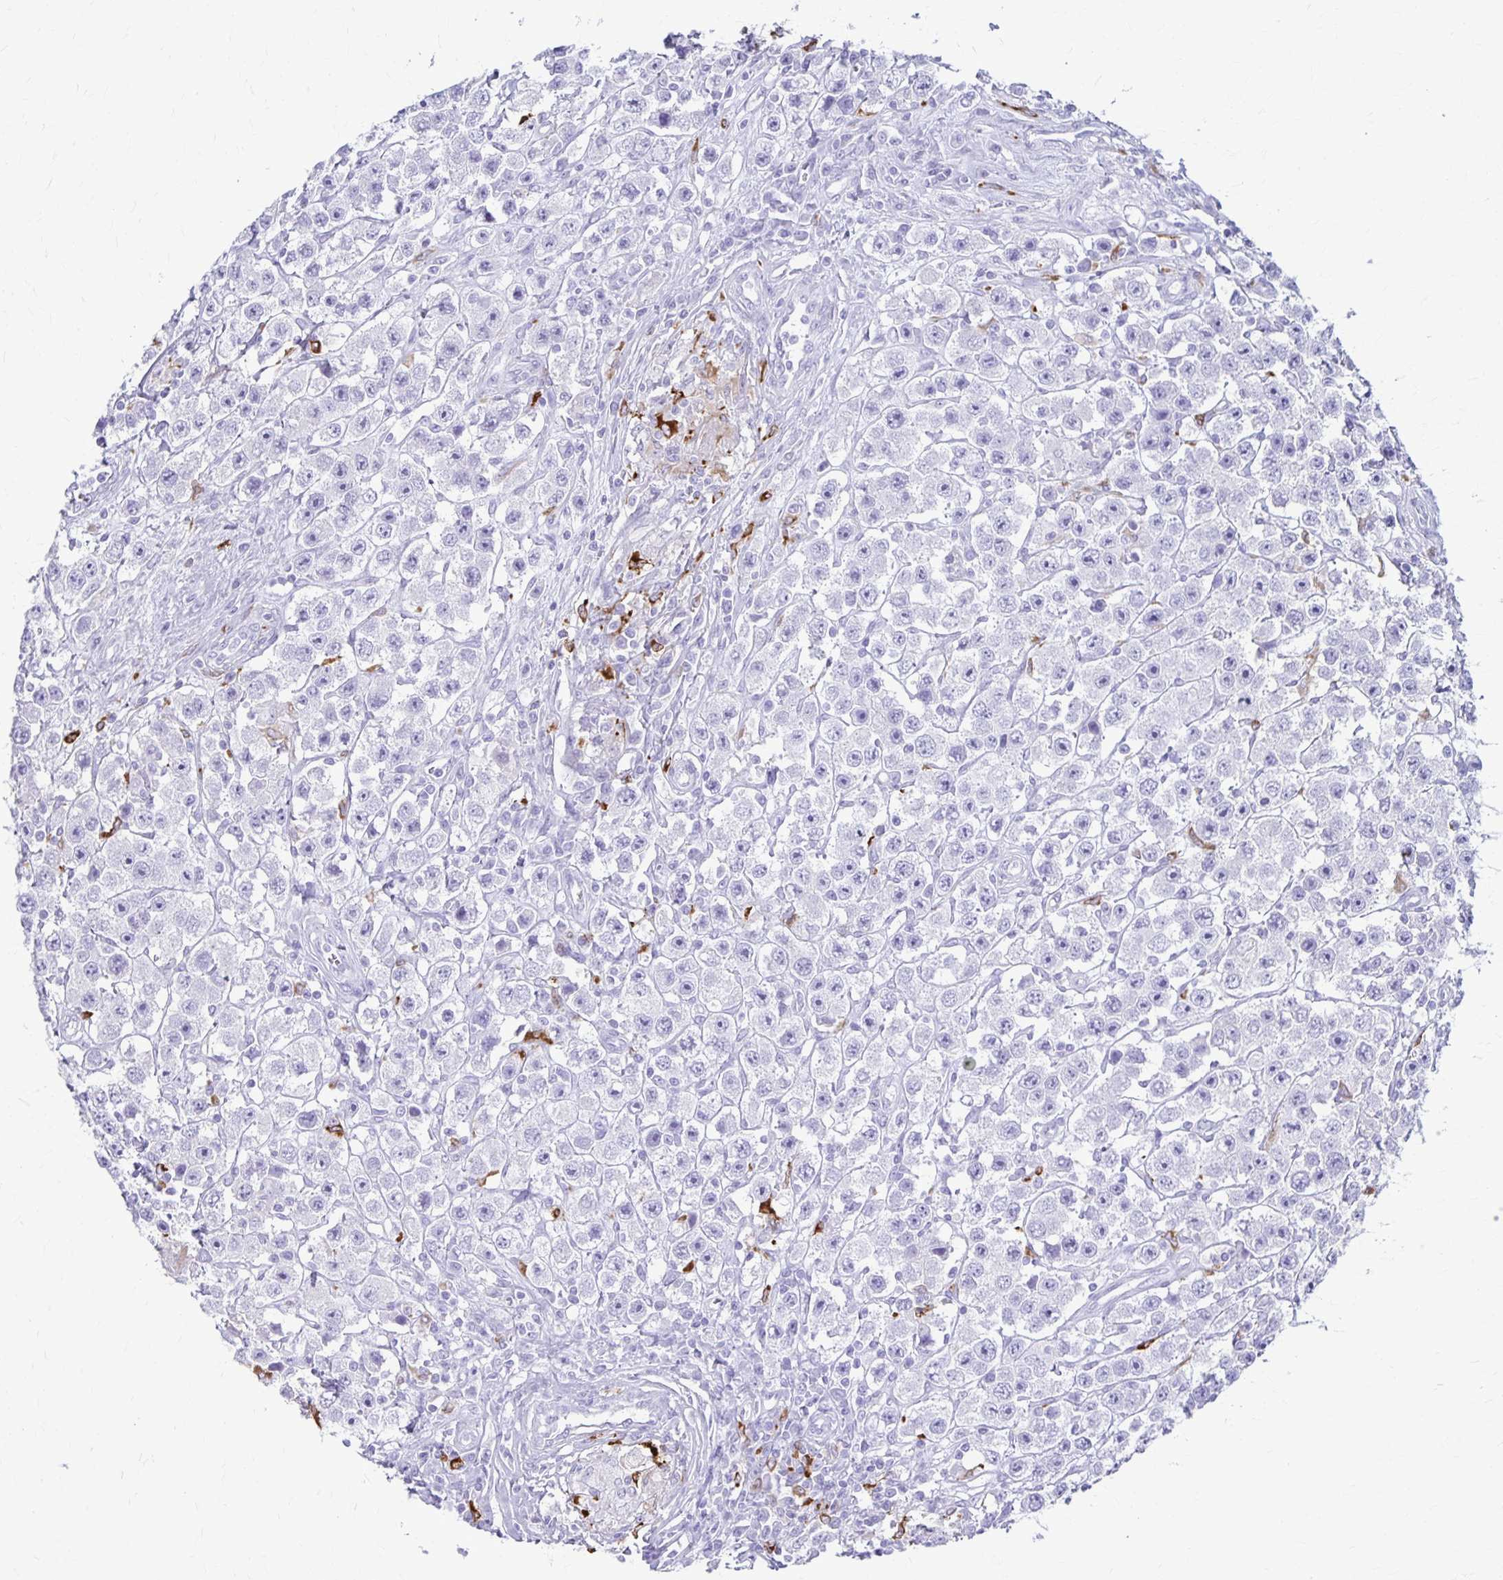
{"staining": {"intensity": "negative", "quantity": "none", "location": "none"}, "tissue": "testis cancer", "cell_type": "Tumor cells", "image_type": "cancer", "snomed": [{"axis": "morphology", "description": "Seminoma, NOS"}, {"axis": "topography", "description": "Testis"}], "caption": "IHC of testis cancer (seminoma) demonstrates no positivity in tumor cells. (DAB immunohistochemistry with hematoxylin counter stain).", "gene": "RTN1", "patient": {"sex": "male", "age": 45}}